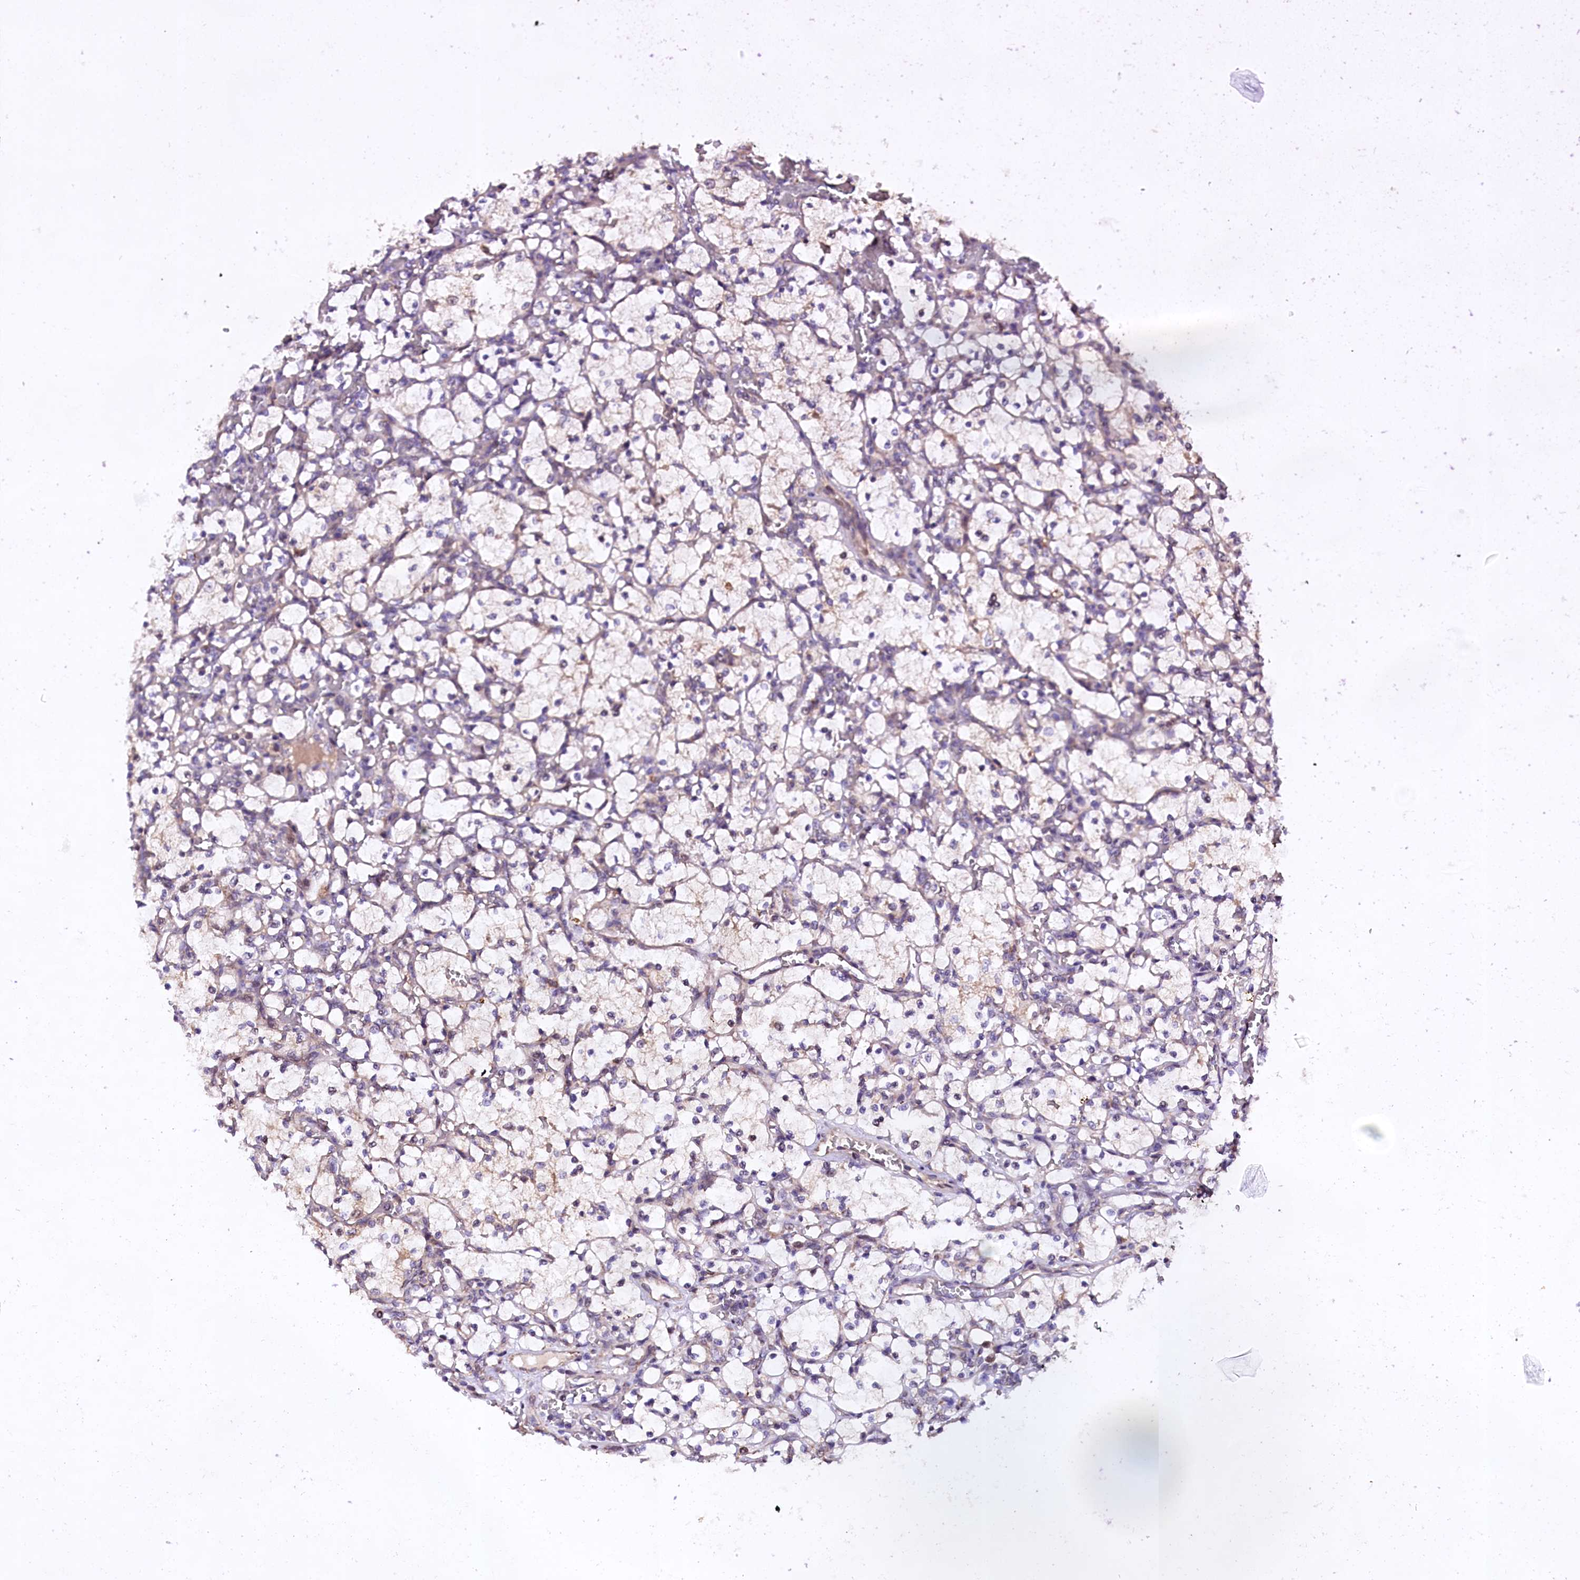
{"staining": {"intensity": "weak", "quantity": "<25%", "location": "cytoplasmic/membranous"}, "tissue": "renal cancer", "cell_type": "Tumor cells", "image_type": "cancer", "snomed": [{"axis": "morphology", "description": "Adenocarcinoma, NOS"}, {"axis": "topography", "description": "Kidney"}], "caption": "The photomicrograph reveals no staining of tumor cells in adenocarcinoma (renal).", "gene": "DOHH", "patient": {"sex": "female", "age": 69}}